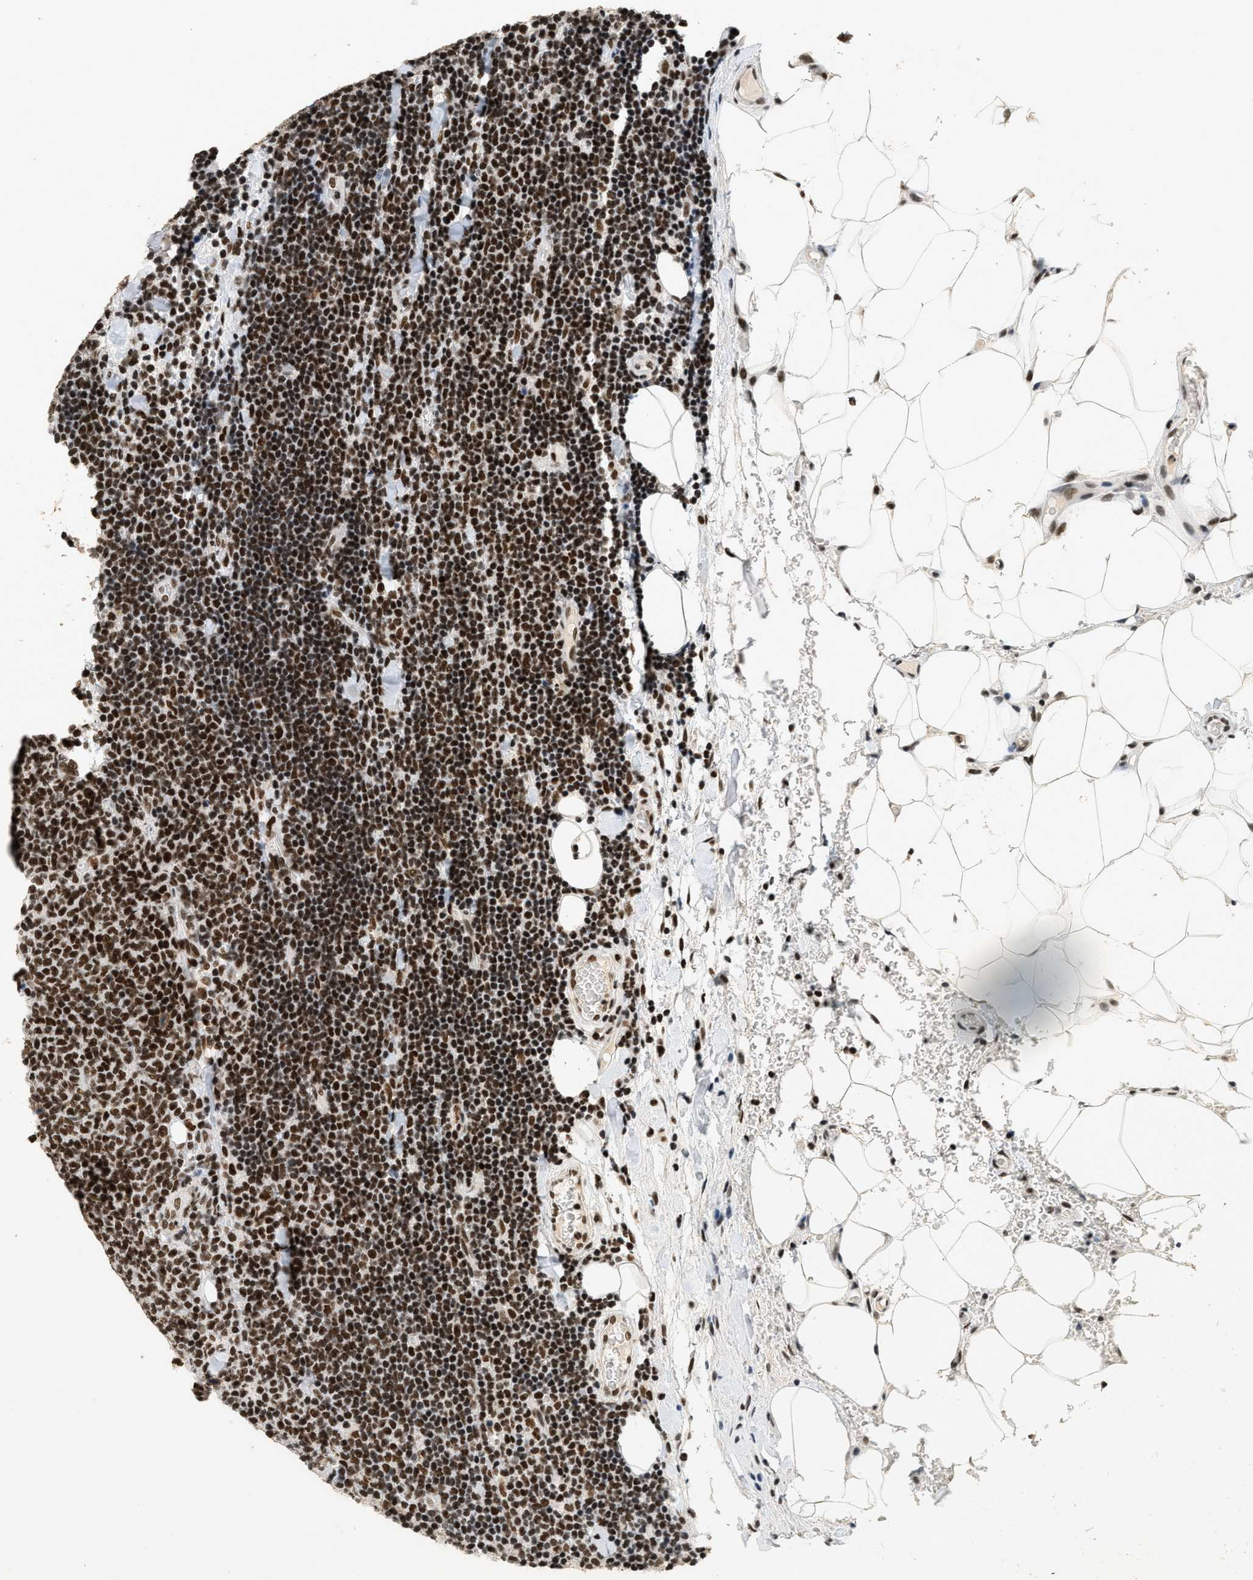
{"staining": {"intensity": "strong", "quantity": ">75%", "location": "nuclear"}, "tissue": "lymphoma", "cell_type": "Tumor cells", "image_type": "cancer", "snomed": [{"axis": "morphology", "description": "Malignant lymphoma, non-Hodgkin's type, Low grade"}, {"axis": "topography", "description": "Lymph node"}], "caption": "There is high levels of strong nuclear expression in tumor cells of lymphoma, as demonstrated by immunohistochemical staining (brown color).", "gene": "SMARCB1", "patient": {"sex": "male", "age": 66}}